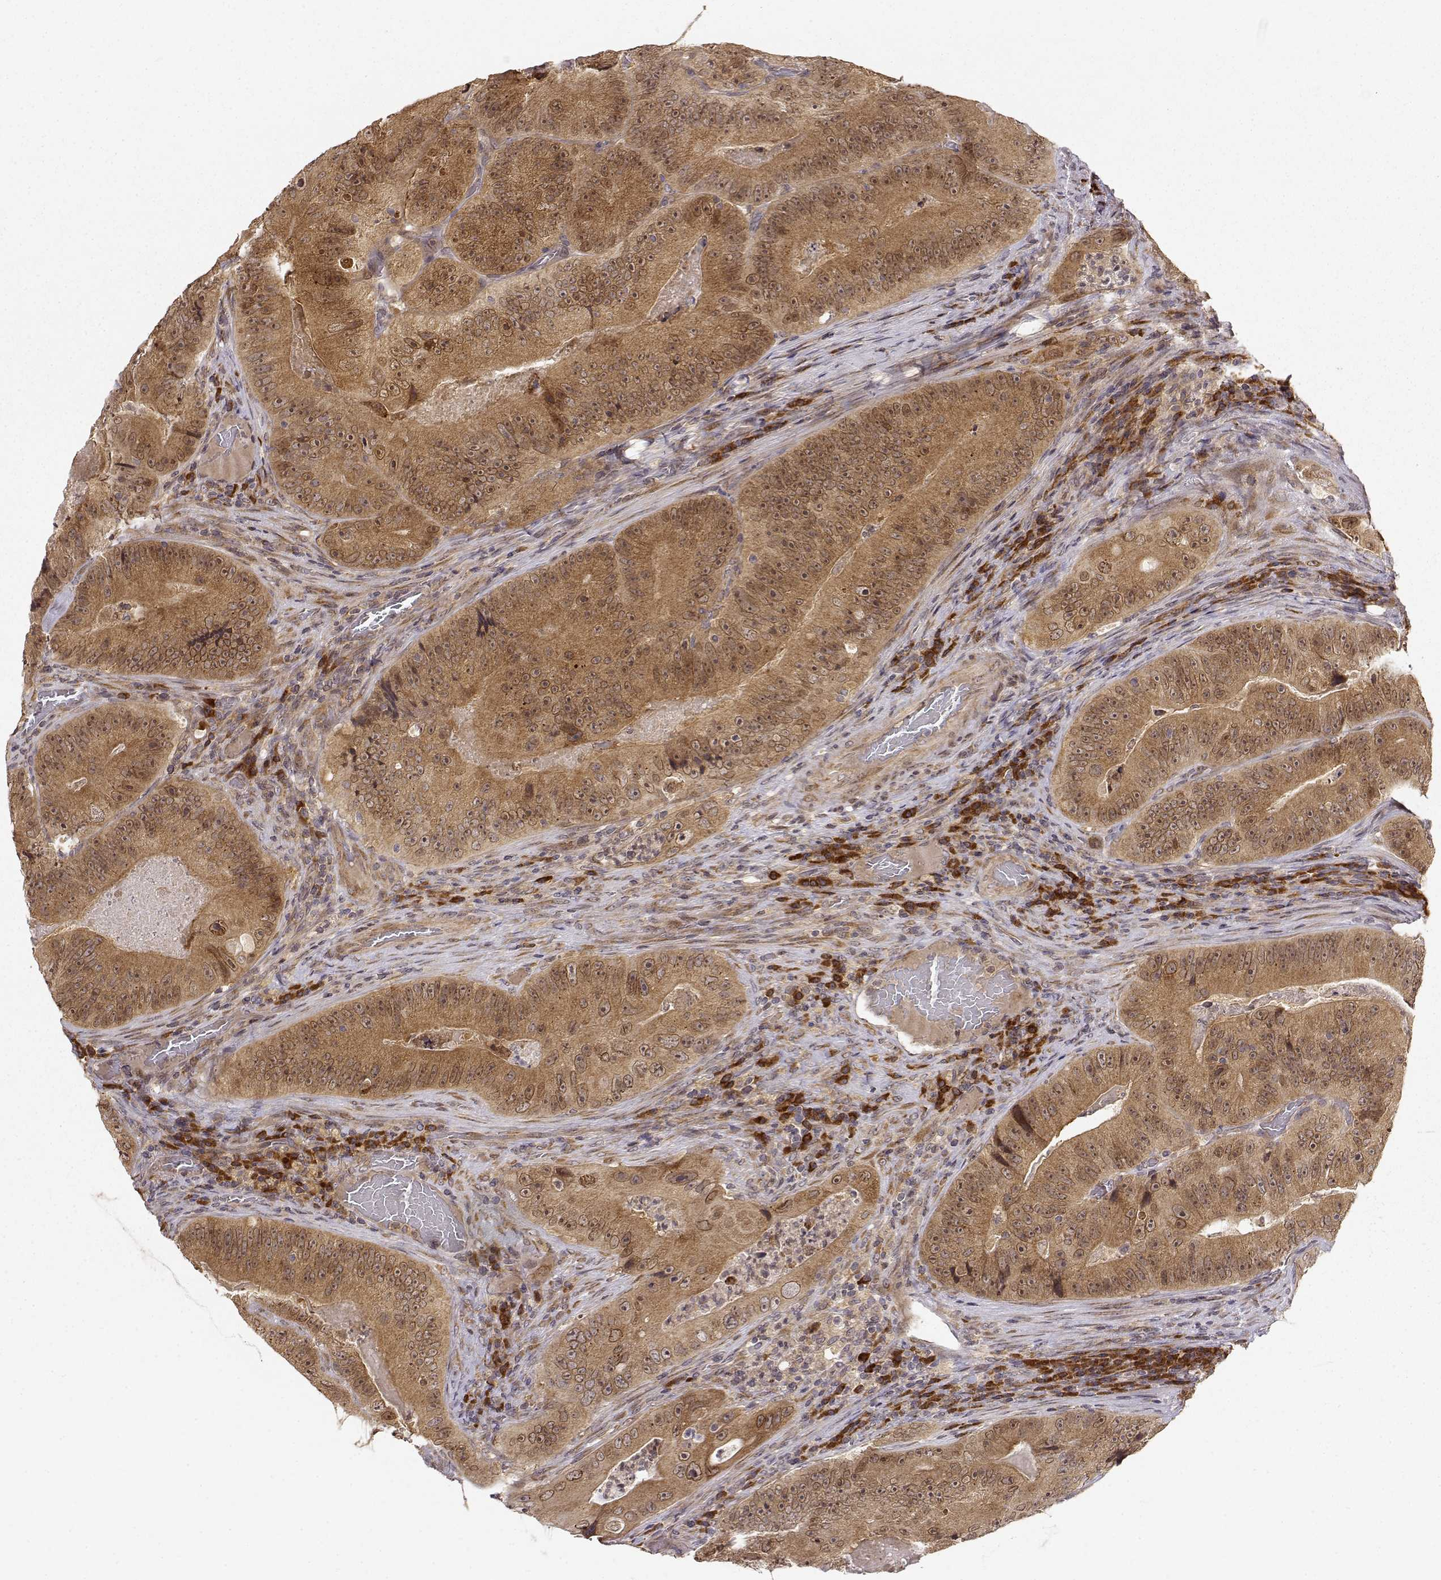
{"staining": {"intensity": "moderate", "quantity": ">75%", "location": "cytoplasmic/membranous"}, "tissue": "colorectal cancer", "cell_type": "Tumor cells", "image_type": "cancer", "snomed": [{"axis": "morphology", "description": "Adenocarcinoma, NOS"}, {"axis": "topography", "description": "Colon"}], "caption": "Colorectal adenocarcinoma stained for a protein shows moderate cytoplasmic/membranous positivity in tumor cells.", "gene": "ERGIC2", "patient": {"sex": "female", "age": 86}}